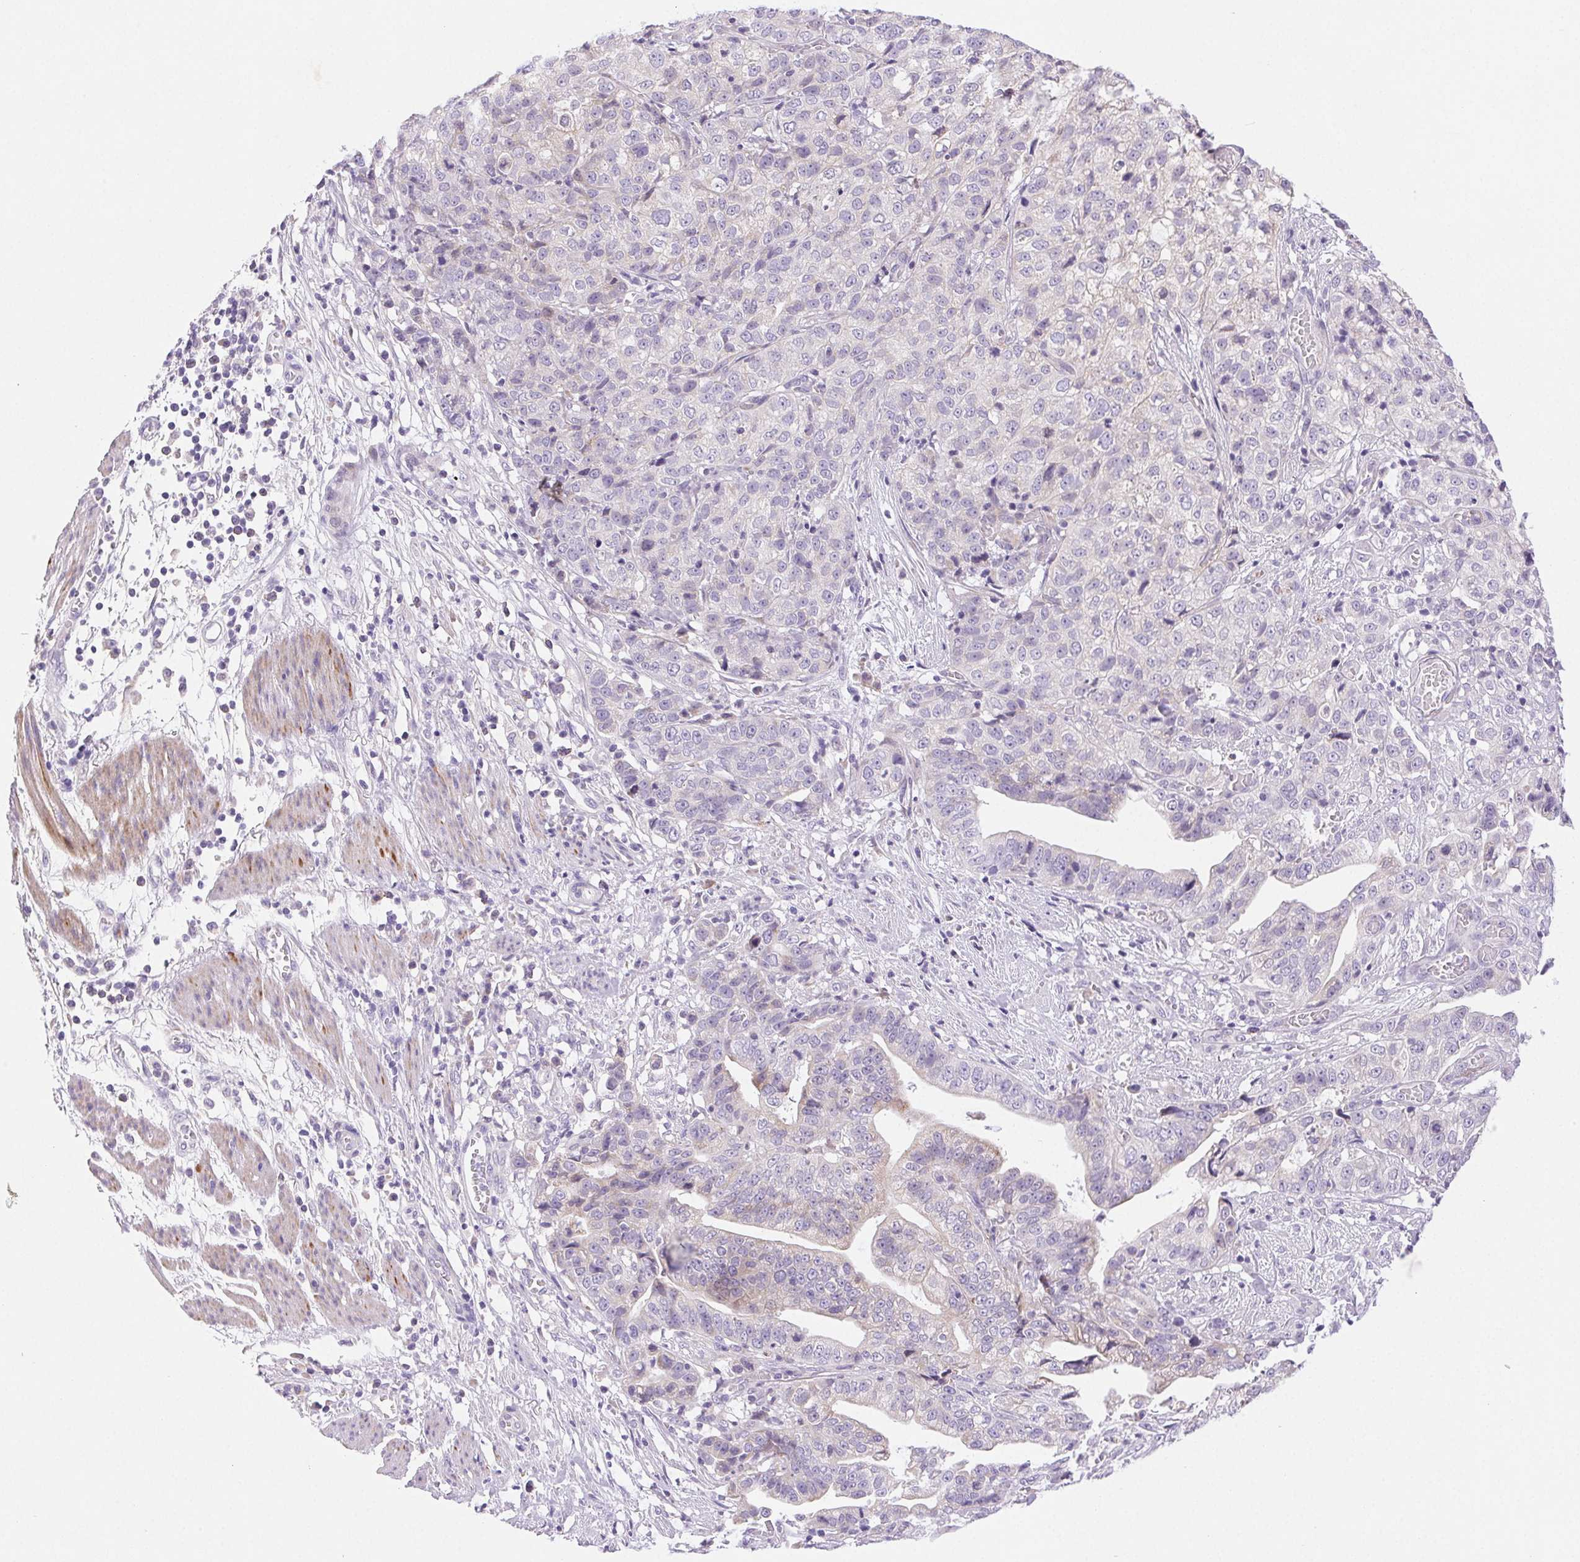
{"staining": {"intensity": "negative", "quantity": "none", "location": "none"}, "tissue": "stomach cancer", "cell_type": "Tumor cells", "image_type": "cancer", "snomed": [{"axis": "morphology", "description": "Adenocarcinoma, NOS"}, {"axis": "topography", "description": "Stomach, upper"}], "caption": "There is no significant staining in tumor cells of stomach cancer (adenocarcinoma). The staining is performed using DAB brown chromogen with nuclei counter-stained in using hematoxylin.", "gene": "ARHGAP11B", "patient": {"sex": "female", "age": 67}}